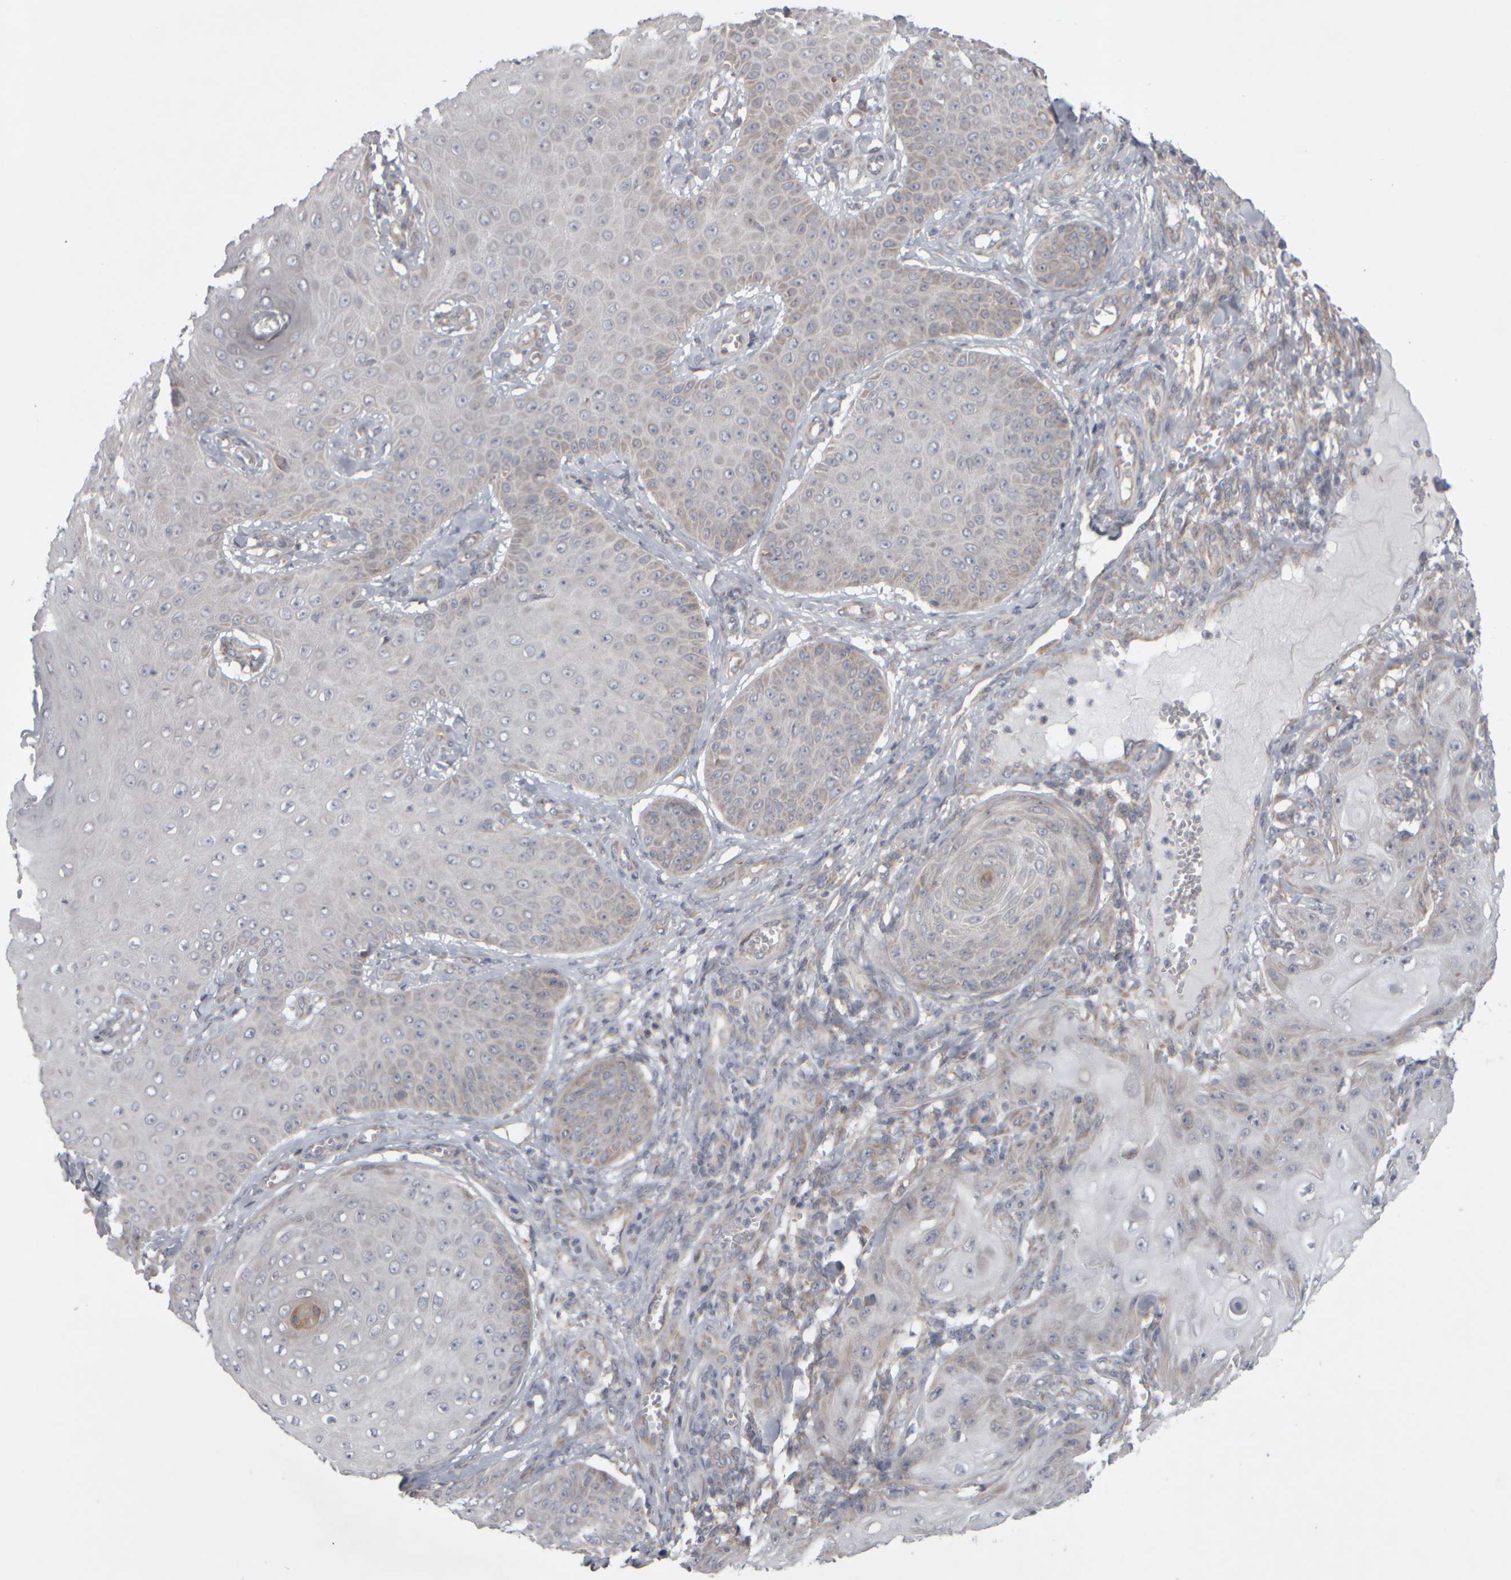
{"staining": {"intensity": "weak", "quantity": "<25%", "location": "cytoplasmic/membranous"}, "tissue": "skin cancer", "cell_type": "Tumor cells", "image_type": "cancer", "snomed": [{"axis": "morphology", "description": "Squamous cell carcinoma, NOS"}, {"axis": "topography", "description": "Skin"}], "caption": "An IHC photomicrograph of skin cancer (squamous cell carcinoma) is shown. There is no staining in tumor cells of skin cancer (squamous cell carcinoma). (DAB immunohistochemistry visualized using brightfield microscopy, high magnification).", "gene": "SCO1", "patient": {"sex": "male", "age": 74}}